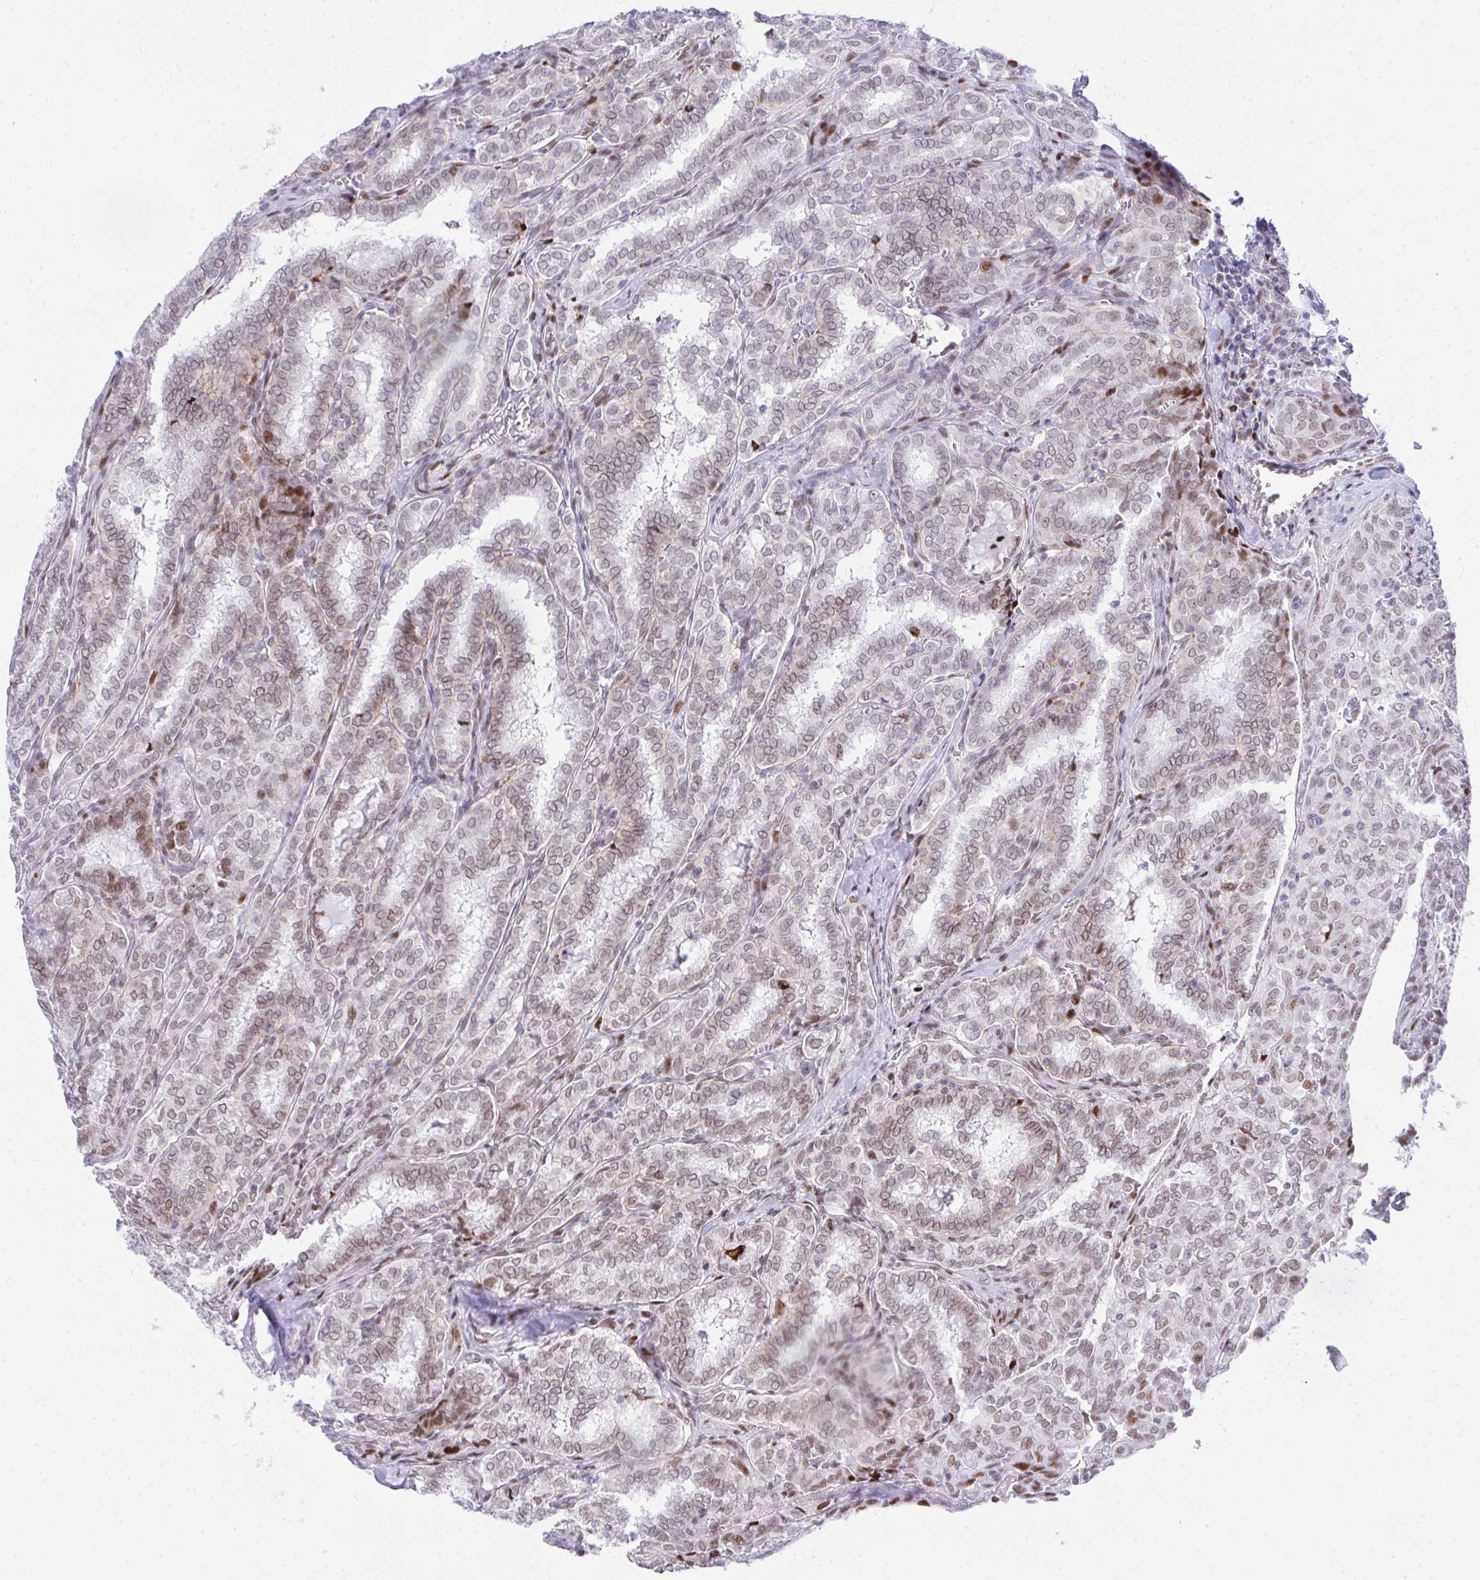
{"staining": {"intensity": "moderate", "quantity": ">75%", "location": "nuclear"}, "tissue": "thyroid cancer", "cell_type": "Tumor cells", "image_type": "cancer", "snomed": [{"axis": "morphology", "description": "Papillary adenocarcinoma, NOS"}, {"axis": "topography", "description": "Thyroid gland"}], "caption": "Protein staining of thyroid cancer tissue reveals moderate nuclear expression in approximately >75% of tumor cells.", "gene": "GLDN", "patient": {"sex": "female", "age": 30}}